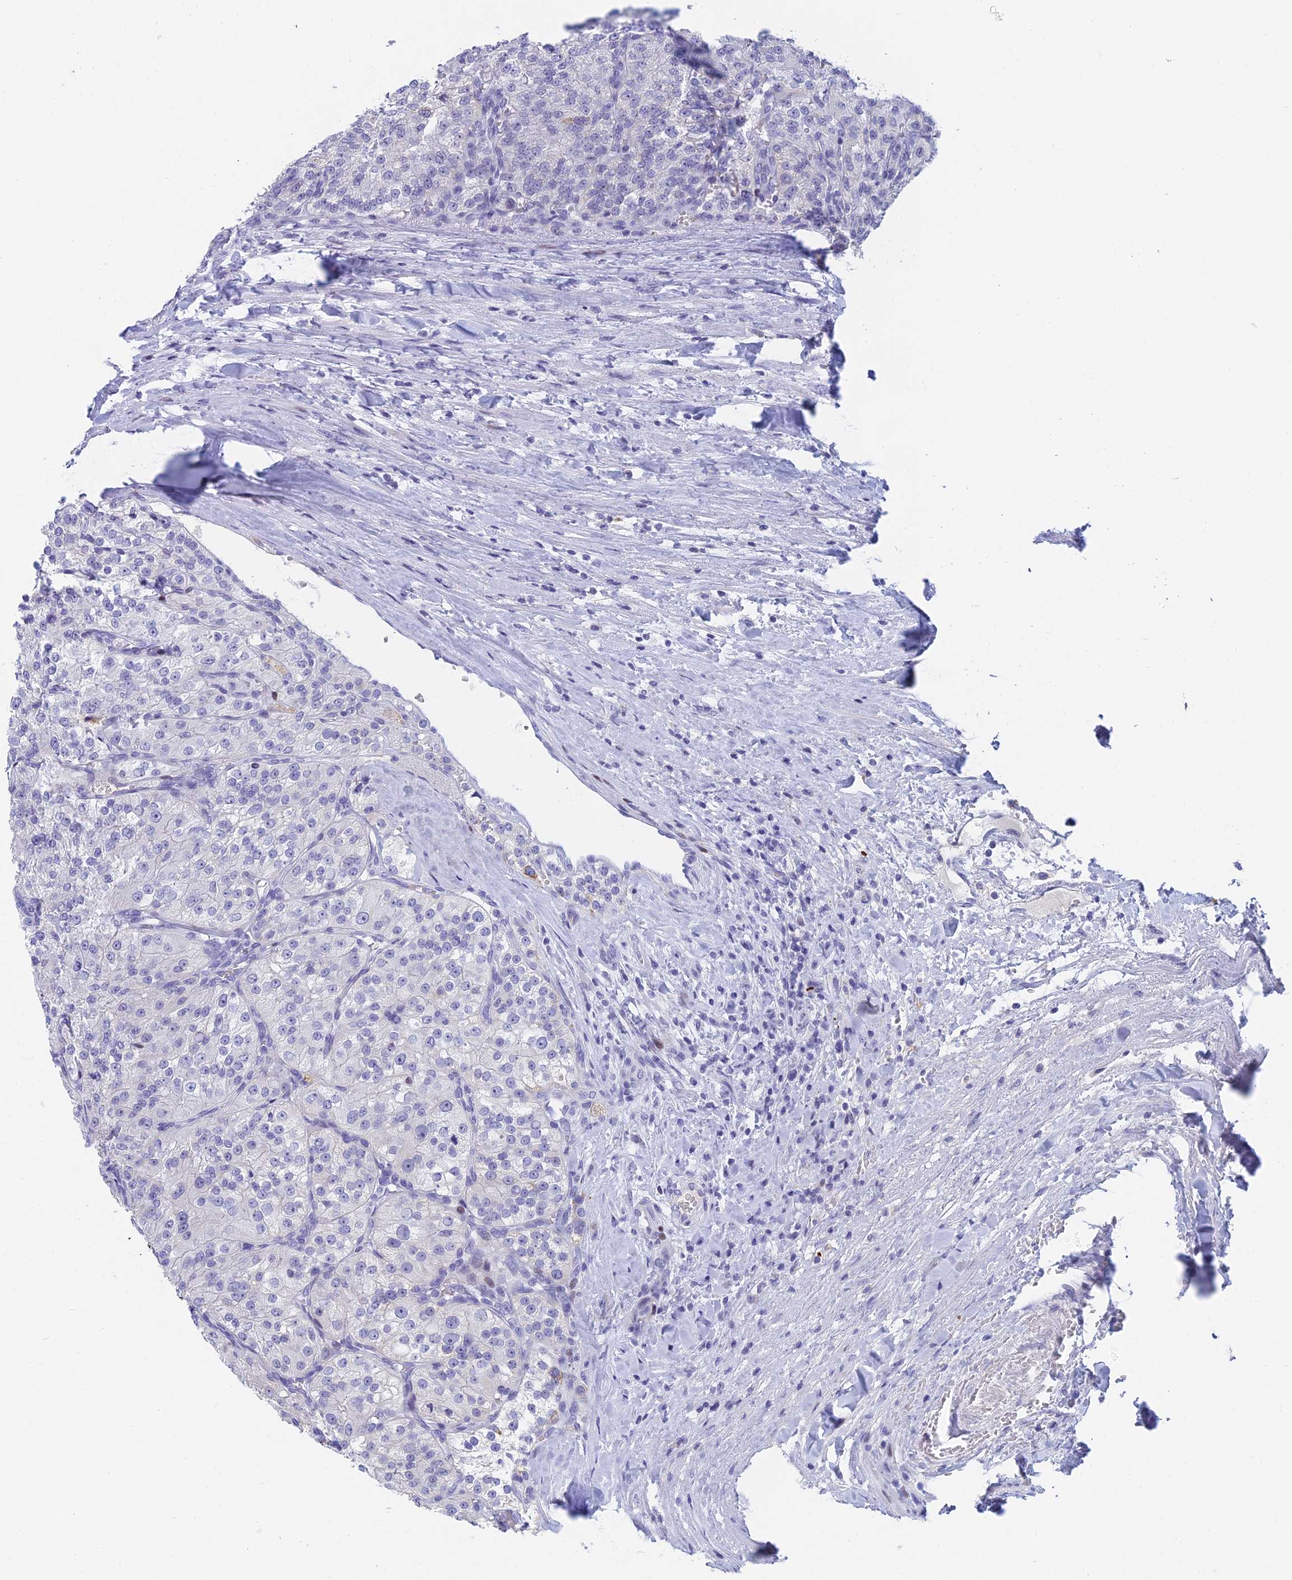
{"staining": {"intensity": "negative", "quantity": "none", "location": "none"}, "tissue": "renal cancer", "cell_type": "Tumor cells", "image_type": "cancer", "snomed": [{"axis": "morphology", "description": "Adenocarcinoma, NOS"}, {"axis": "topography", "description": "Kidney"}], "caption": "A micrograph of renal adenocarcinoma stained for a protein exhibits no brown staining in tumor cells.", "gene": "REXO5", "patient": {"sex": "female", "age": 63}}